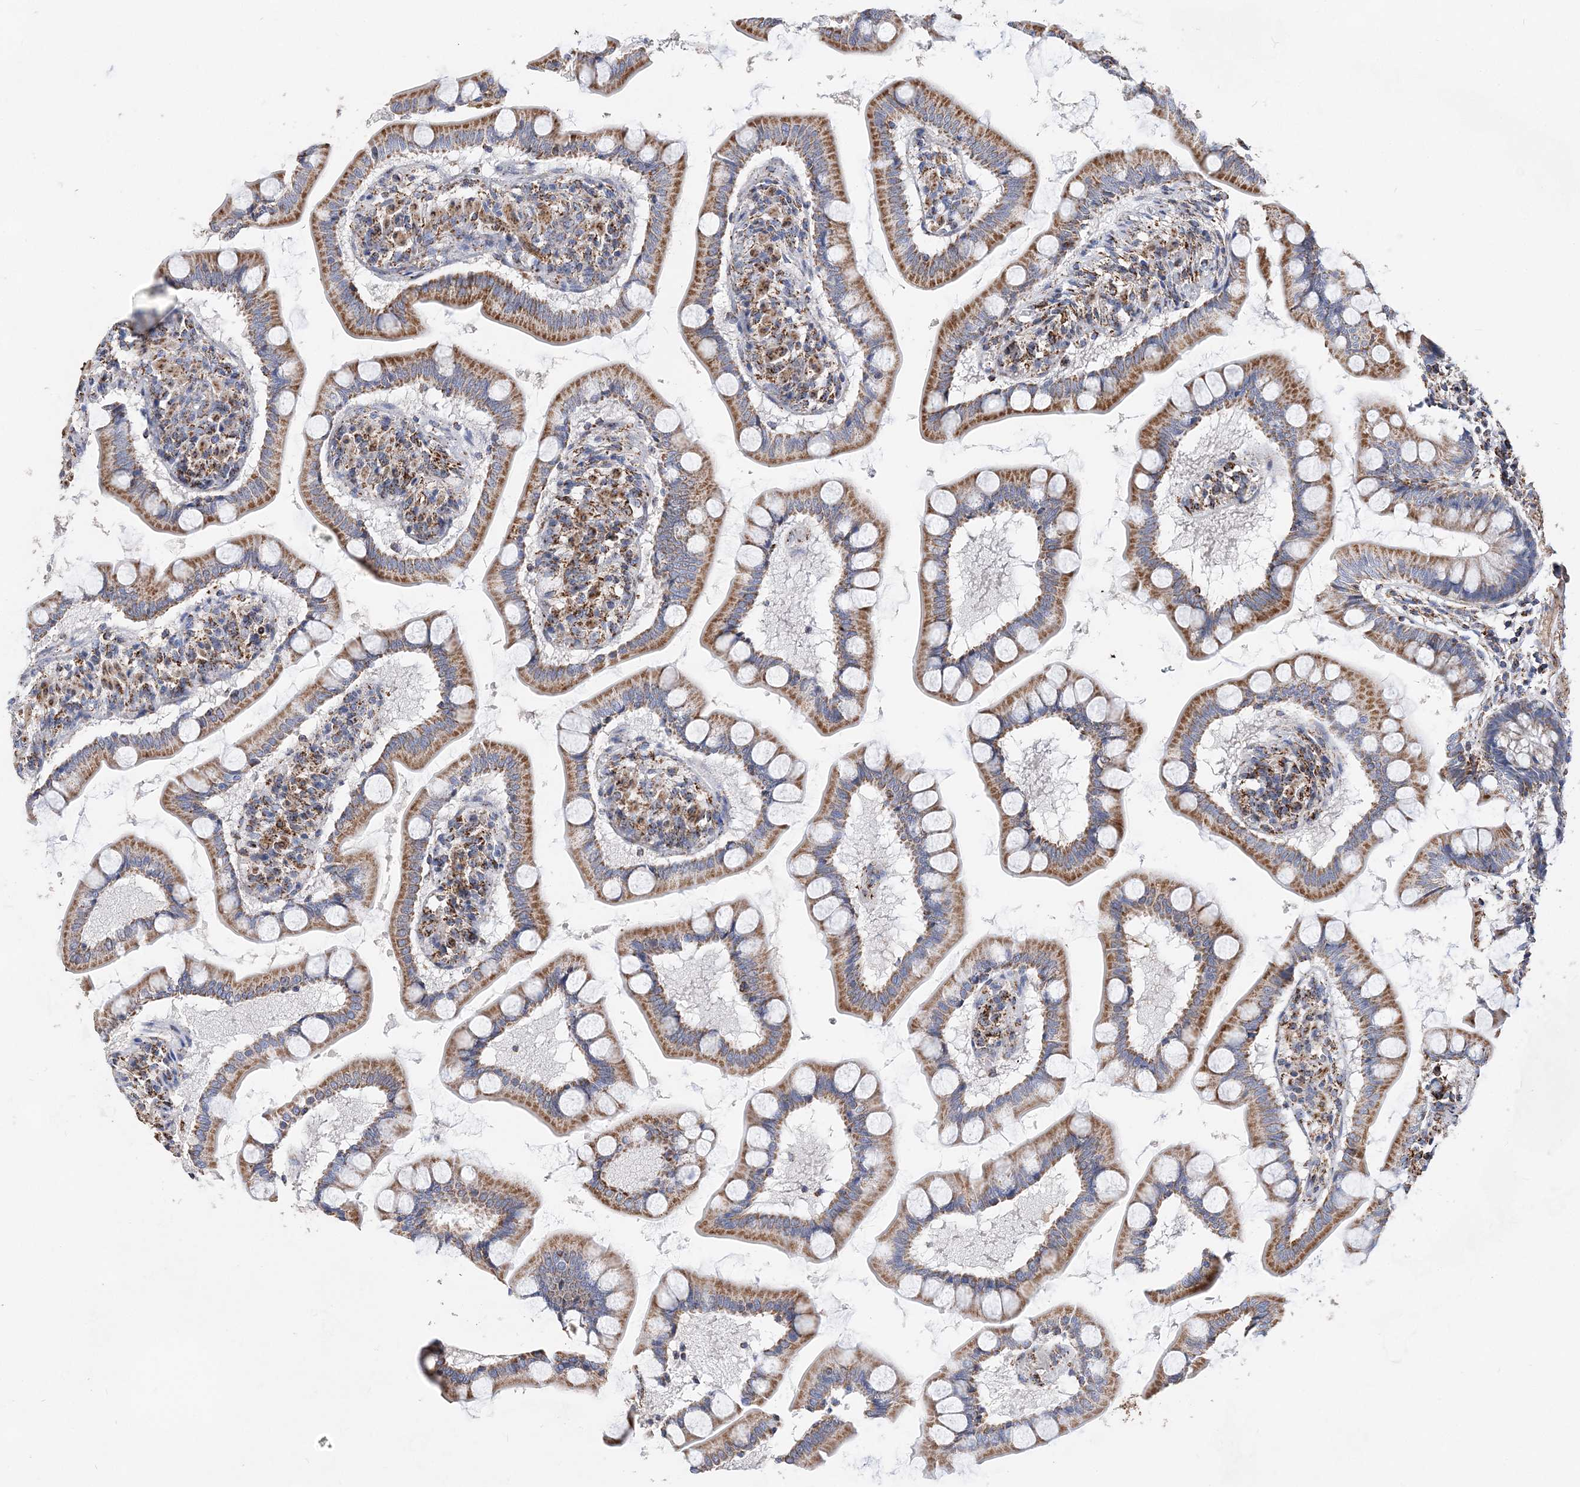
{"staining": {"intensity": "moderate", "quantity": ">75%", "location": "cytoplasmic/membranous"}, "tissue": "small intestine", "cell_type": "Glandular cells", "image_type": "normal", "snomed": [{"axis": "morphology", "description": "Normal tissue, NOS"}, {"axis": "topography", "description": "Small intestine"}], "caption": "Immunohistochemistry (IHC) (DAB) staining of normal small intestine exhibits moderate cytoplasmic/membranous protein expression in about >75% of glandular cells.", "gene": "ACOT9", "patient": {"sex": "male", "age": 41}}